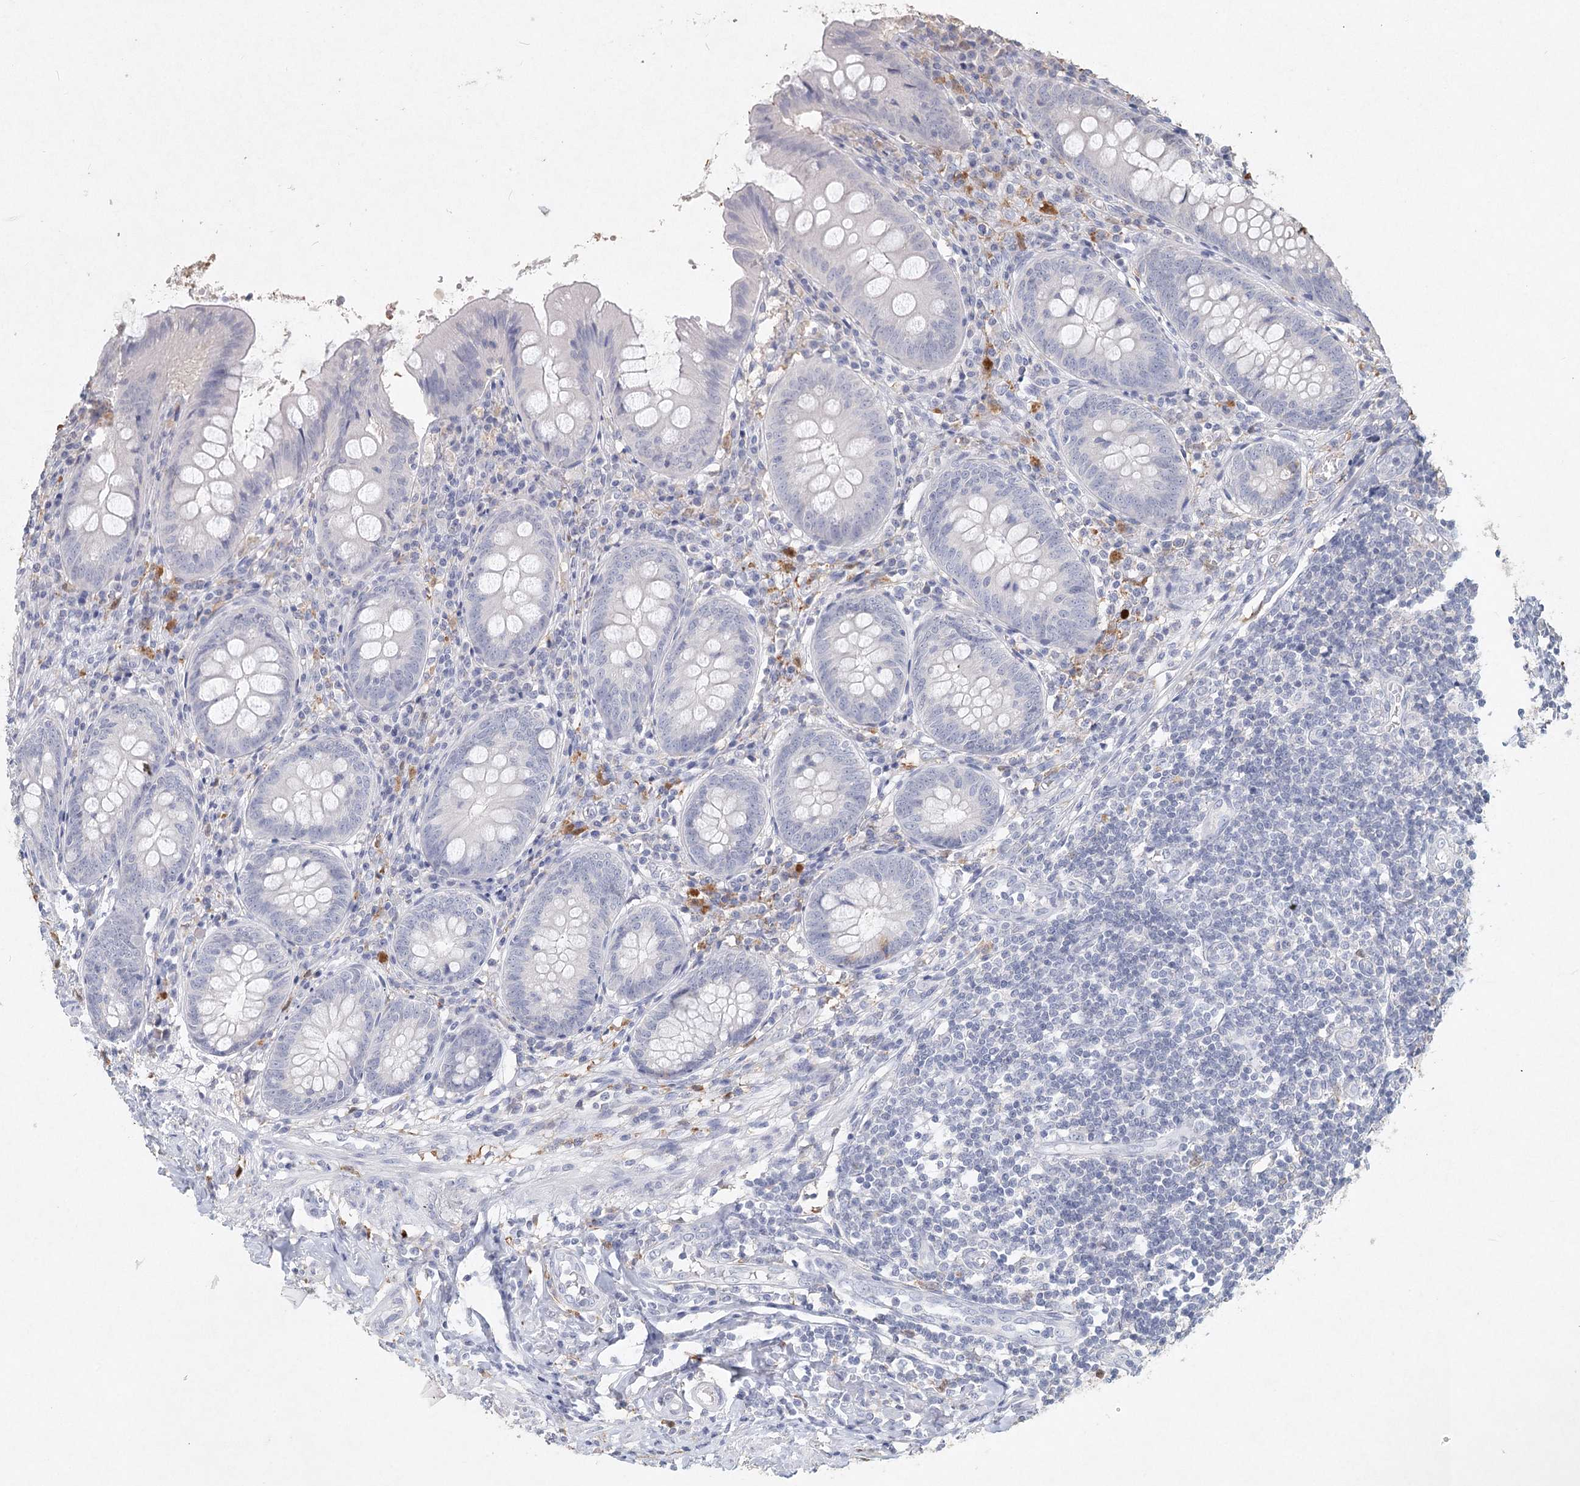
{"staining": {"intensity": "negative", "quantity": "none", "location": "none"}, "tissue": "appendix", "cell_type": "Glandular cells", "image_type": "normal", "snomed": [{"axis": "morphology", "description": "Normal tissue, NOS"}, {"axis": "topography", "description": "Appendix"}], "caption": "Glandular cells are negative for brown protein staining in normal appendix. (Brightfield microscopy of DAB immunohistochemistry at high magnification).", "gene": "ARSI", "patient": {"sex": "female", "age": 54}}